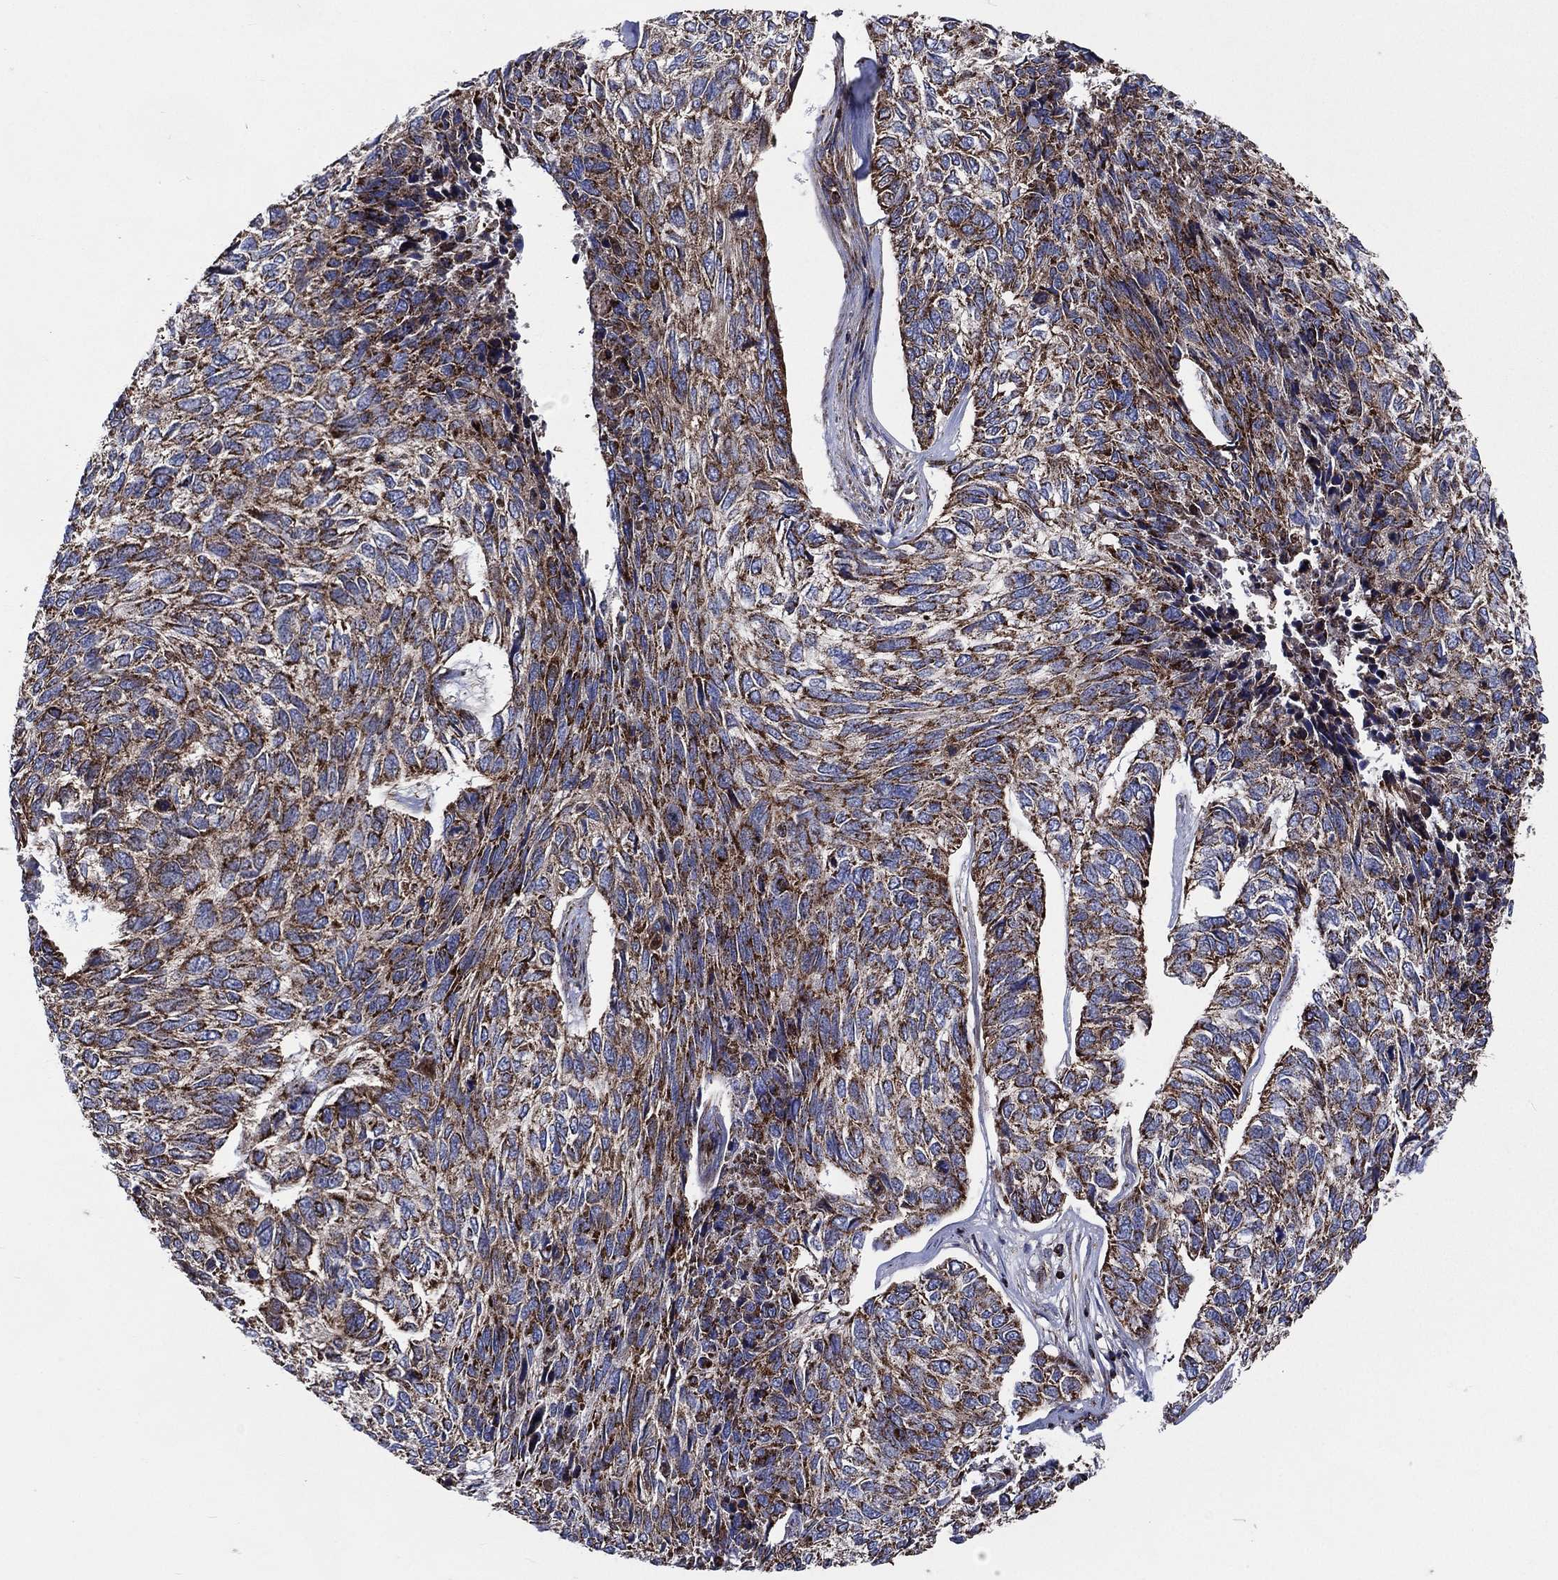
{"staining": {"intensity": "strong", "quantity": ">75%", "location": "cytoplasmic/membranous"}, "tissue": "skin cancer", "cell_type": "Tumor cells", "image_type": "cancer", "snomed": [{"axis": "morphology", "description": "Basal cell carcinoma"}, {"axis": "topography", "description": "Skin"}], "caption": "Immunohistochemistry (IHC) photomicrograph of neoplastic tissue: skin cancer stained using immunohistochemistry reveals high levels of strong protein expression localized specifically in the cytoplasmic/membranous of tumor cells, appearing as a cytoplasmic/membranous brown color.", "gene": "ANKRD37", "patient": {"sex": "female", "age": 65}}